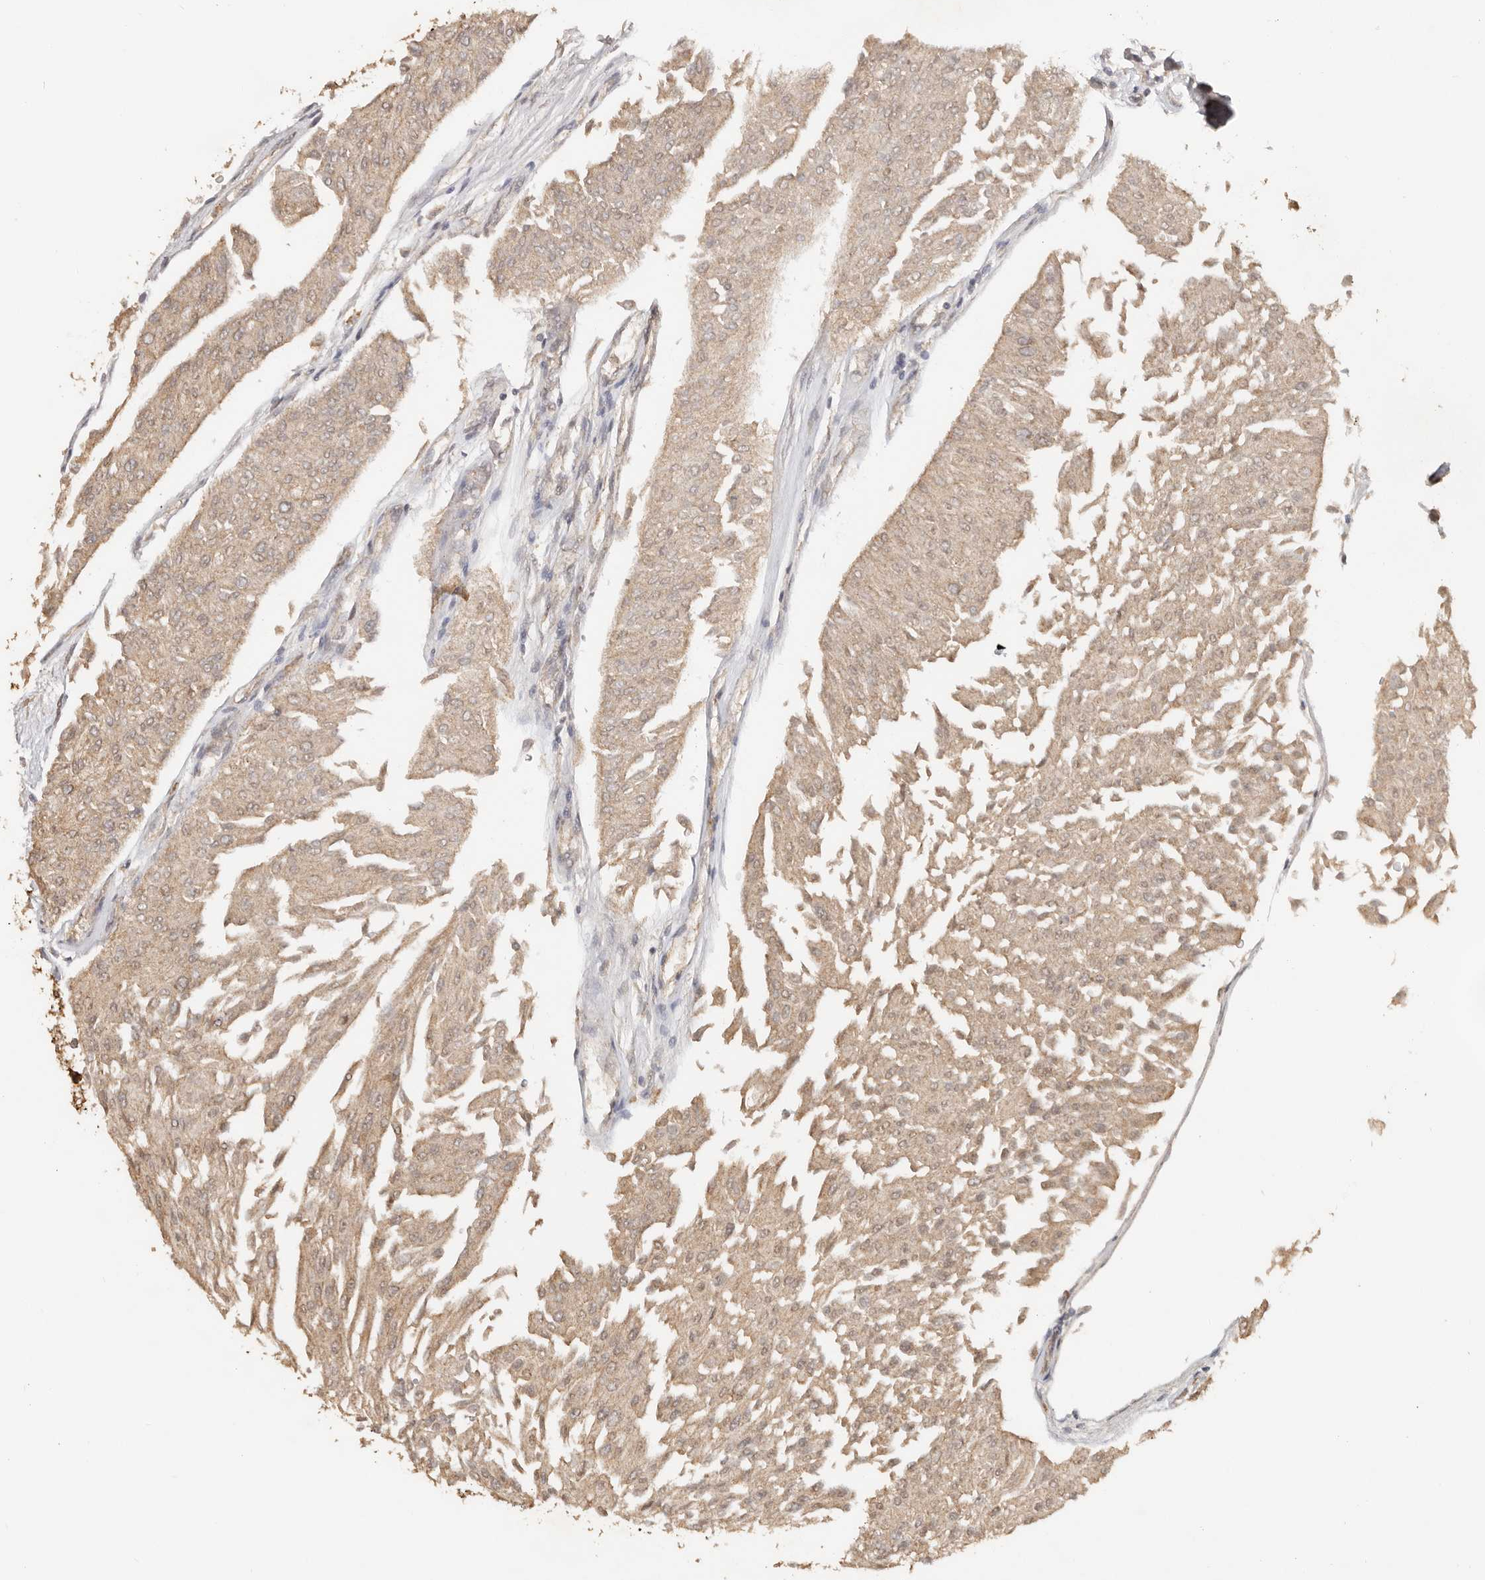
{"staining": {"intensity": "weak", "quantity": ">75%", "location": "cytoplasmic/membranous"}, "tissue": "urothelial cancer", "cell_type": "Tumor cells", "image_type": "cancer", "snomed": [{"axis": "morphology", "description": "Urothelial carcinoma, Low grade"}, {"axis": "topography", "description": "Urinary bladder"}], "caption": "Low-grade urothelial carcinoma tissue demonstrates weak cytoplasmic/membranous positivity in about >75% of tumor cells", "gene": "SEC14L1", "patient": {"sex": "male", "age": 67}}